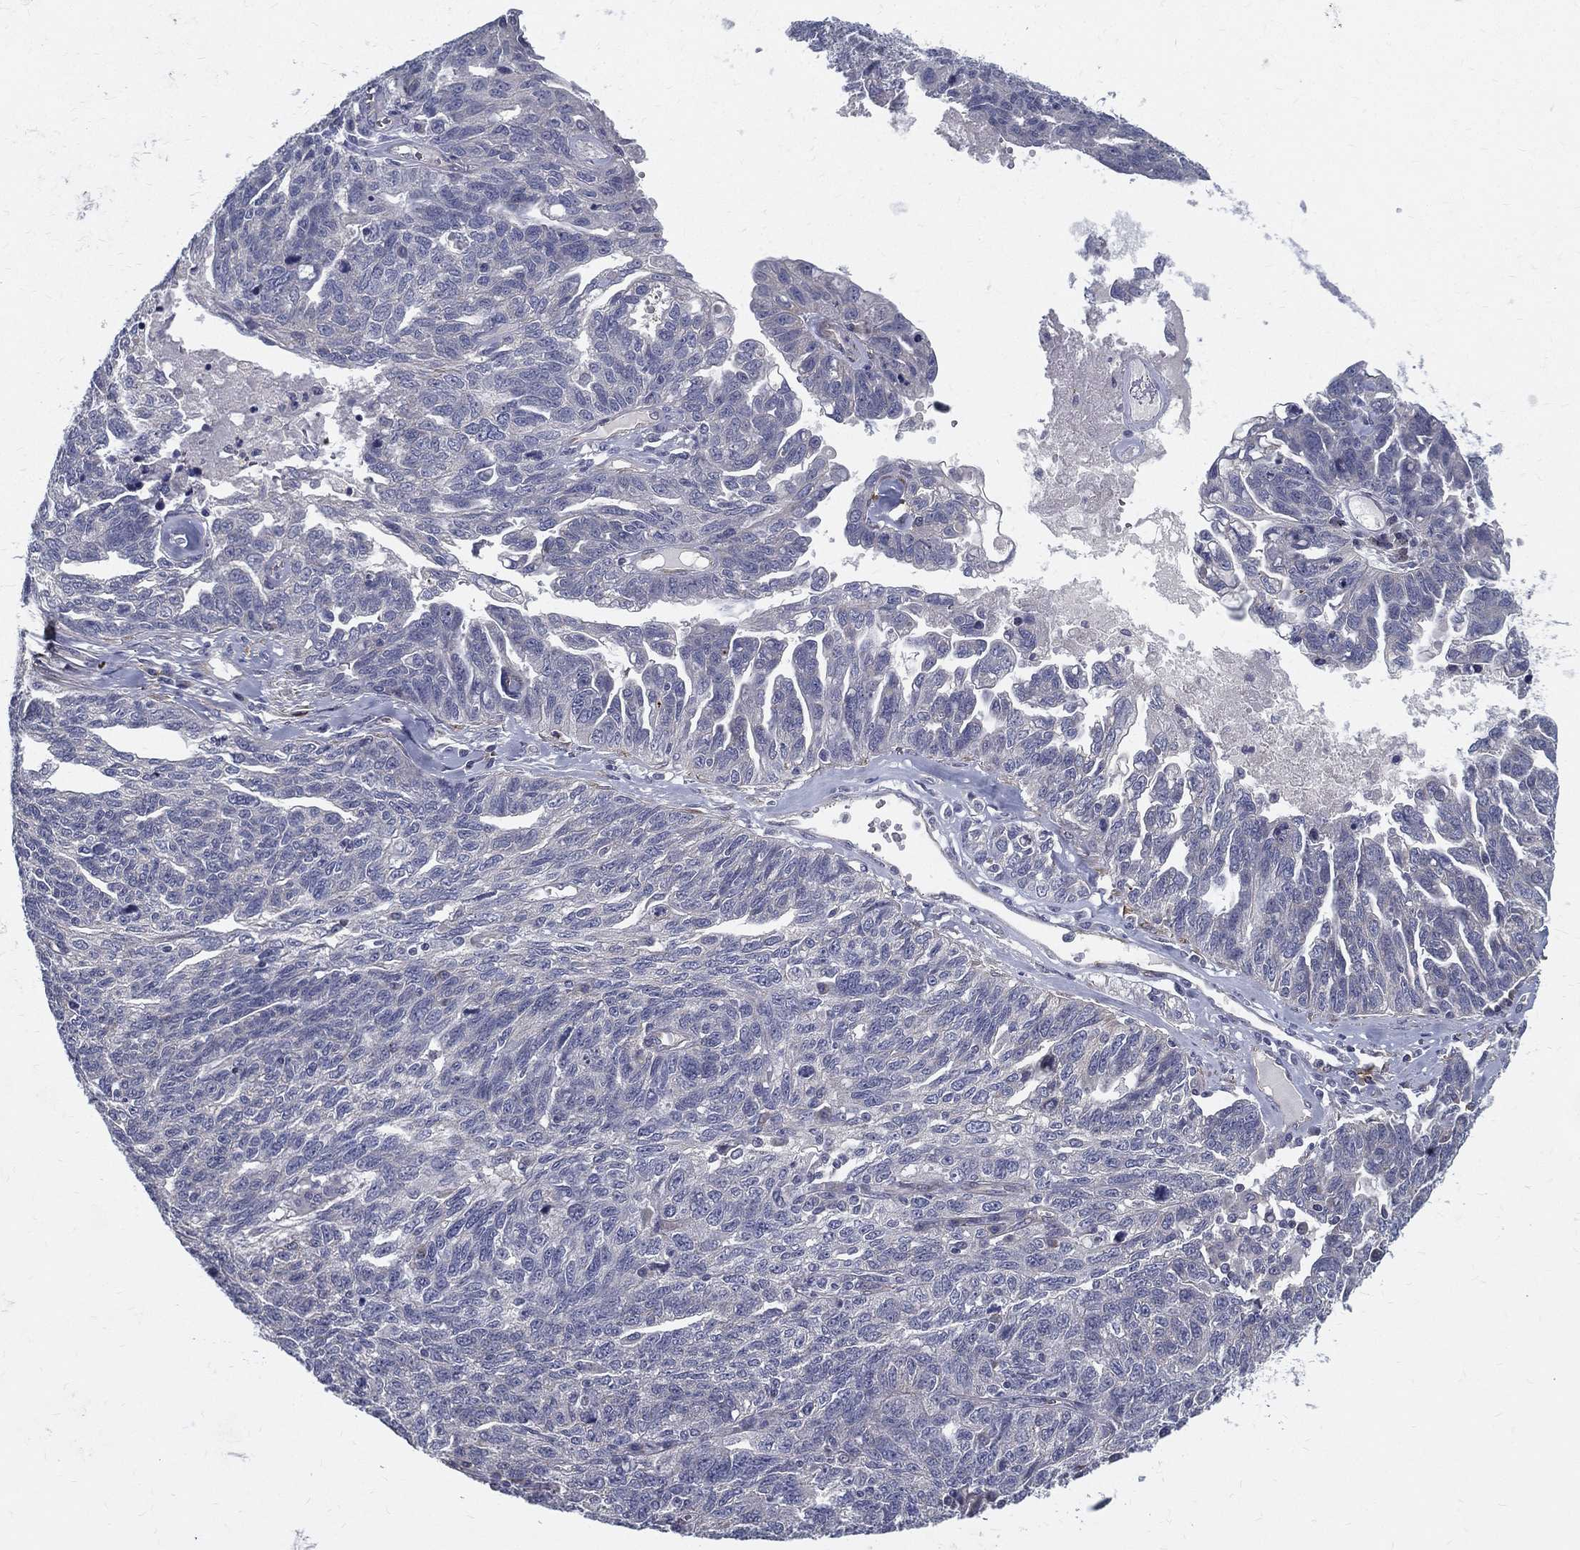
{"staining": {"intensity": "negative", "quantity": "none", "location": "none"}, "tissue": "ovarian cancer", "cell_type": "Tumor cells", "image_type": "cancer", "snomed": [{"axis": "morphology", "description": "Cystadenocarcinoma, serous, NOS"}, {"axis": "topography", "description": "Ovary"}], "caption": "High power microscopy micrograph of an immunohistochemistry micrograph of ovarian serous cystadenocarcinoma, revealing no significant staining in tumor cells. (Immunohistochemistry (ihc), brightfield microscopy, high magnification).", "gene": "LRRC56", "patient": {"sex": "female", "age": 71}}